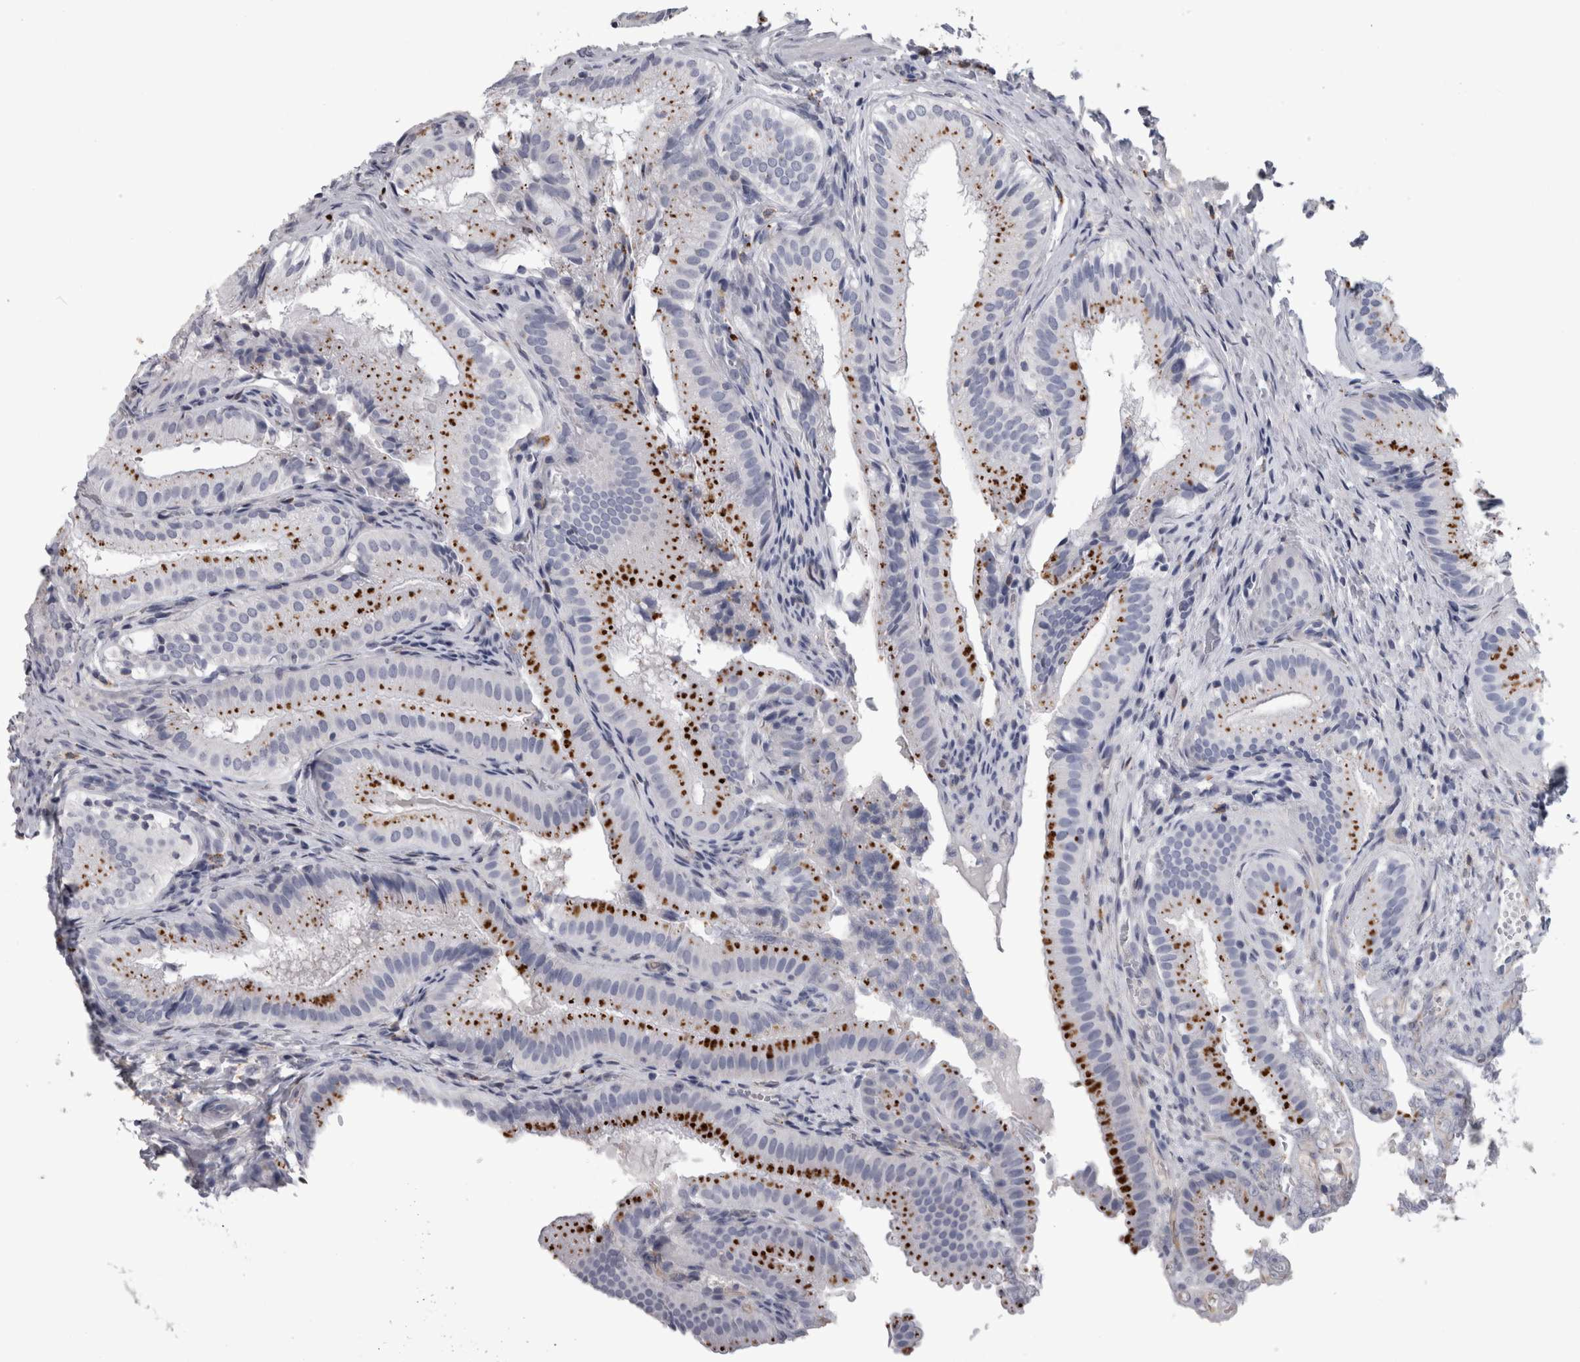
{"staining": {"intensity": "strong", "quantity": ">75%", "location": "cytoplasmic/membranous"}, "tissue": "gallbladder", "cell_type": "Glandular cells", "image_type": "normal", "snomed": [{"axis": "morphology", "description": "Normal tissue, NOS"}, {"axis": "topography", "description": "Gallbladder"}], "caption": "A micrograph of gallbladder stained for a protein demonstrates strong cytoplasmic/membranous brown staining in glandular cells. (IHC, brightfield microscopy, high magnification).", "gene": "DPP7", "patient": {"sex": "female", "age": 30}}